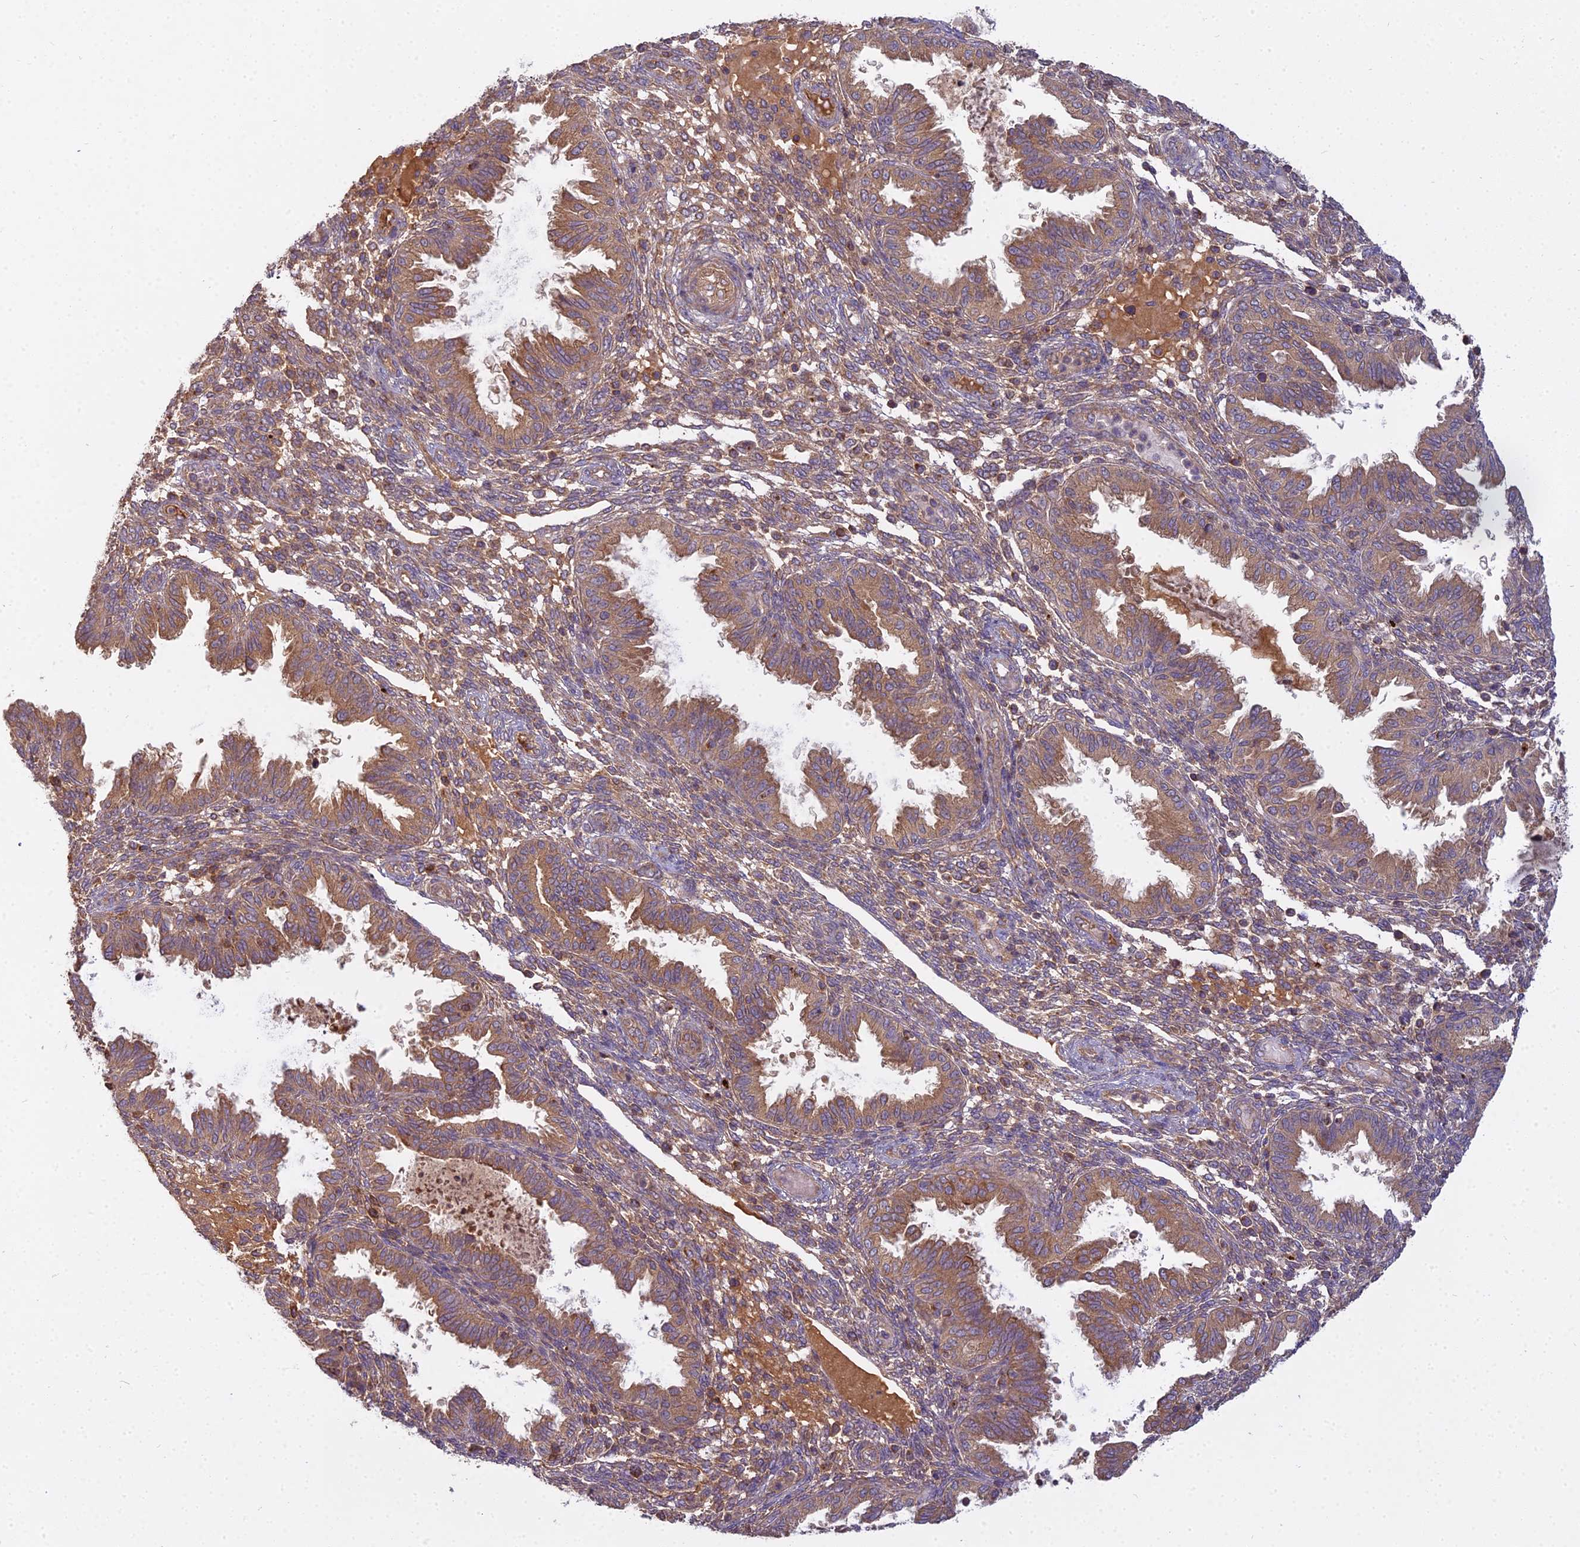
{"staining": {"intensity": "moderate", "quantity": "25%-75%", "location": "cytoplasmic/membranous"}, "tissue": "endometrium", "cell_type": "Cells in endometrial stroma", "image_type": "normal", "snomed": [{"axis": "morphology", "description": "Normal tissue, NOS"}, {"axis": "topography", "description": "Endometrium"}], "caption": "Moderate cytoplasmic/membranous staining is identified in approximately 25%-75% of cells in endometrial stroma in unremarkable endometrium. (Brightfield microscopy of DAB IHC at high magnification).", "gene": "CCDC167", "patient": {"sex": "female", "age": 33}}